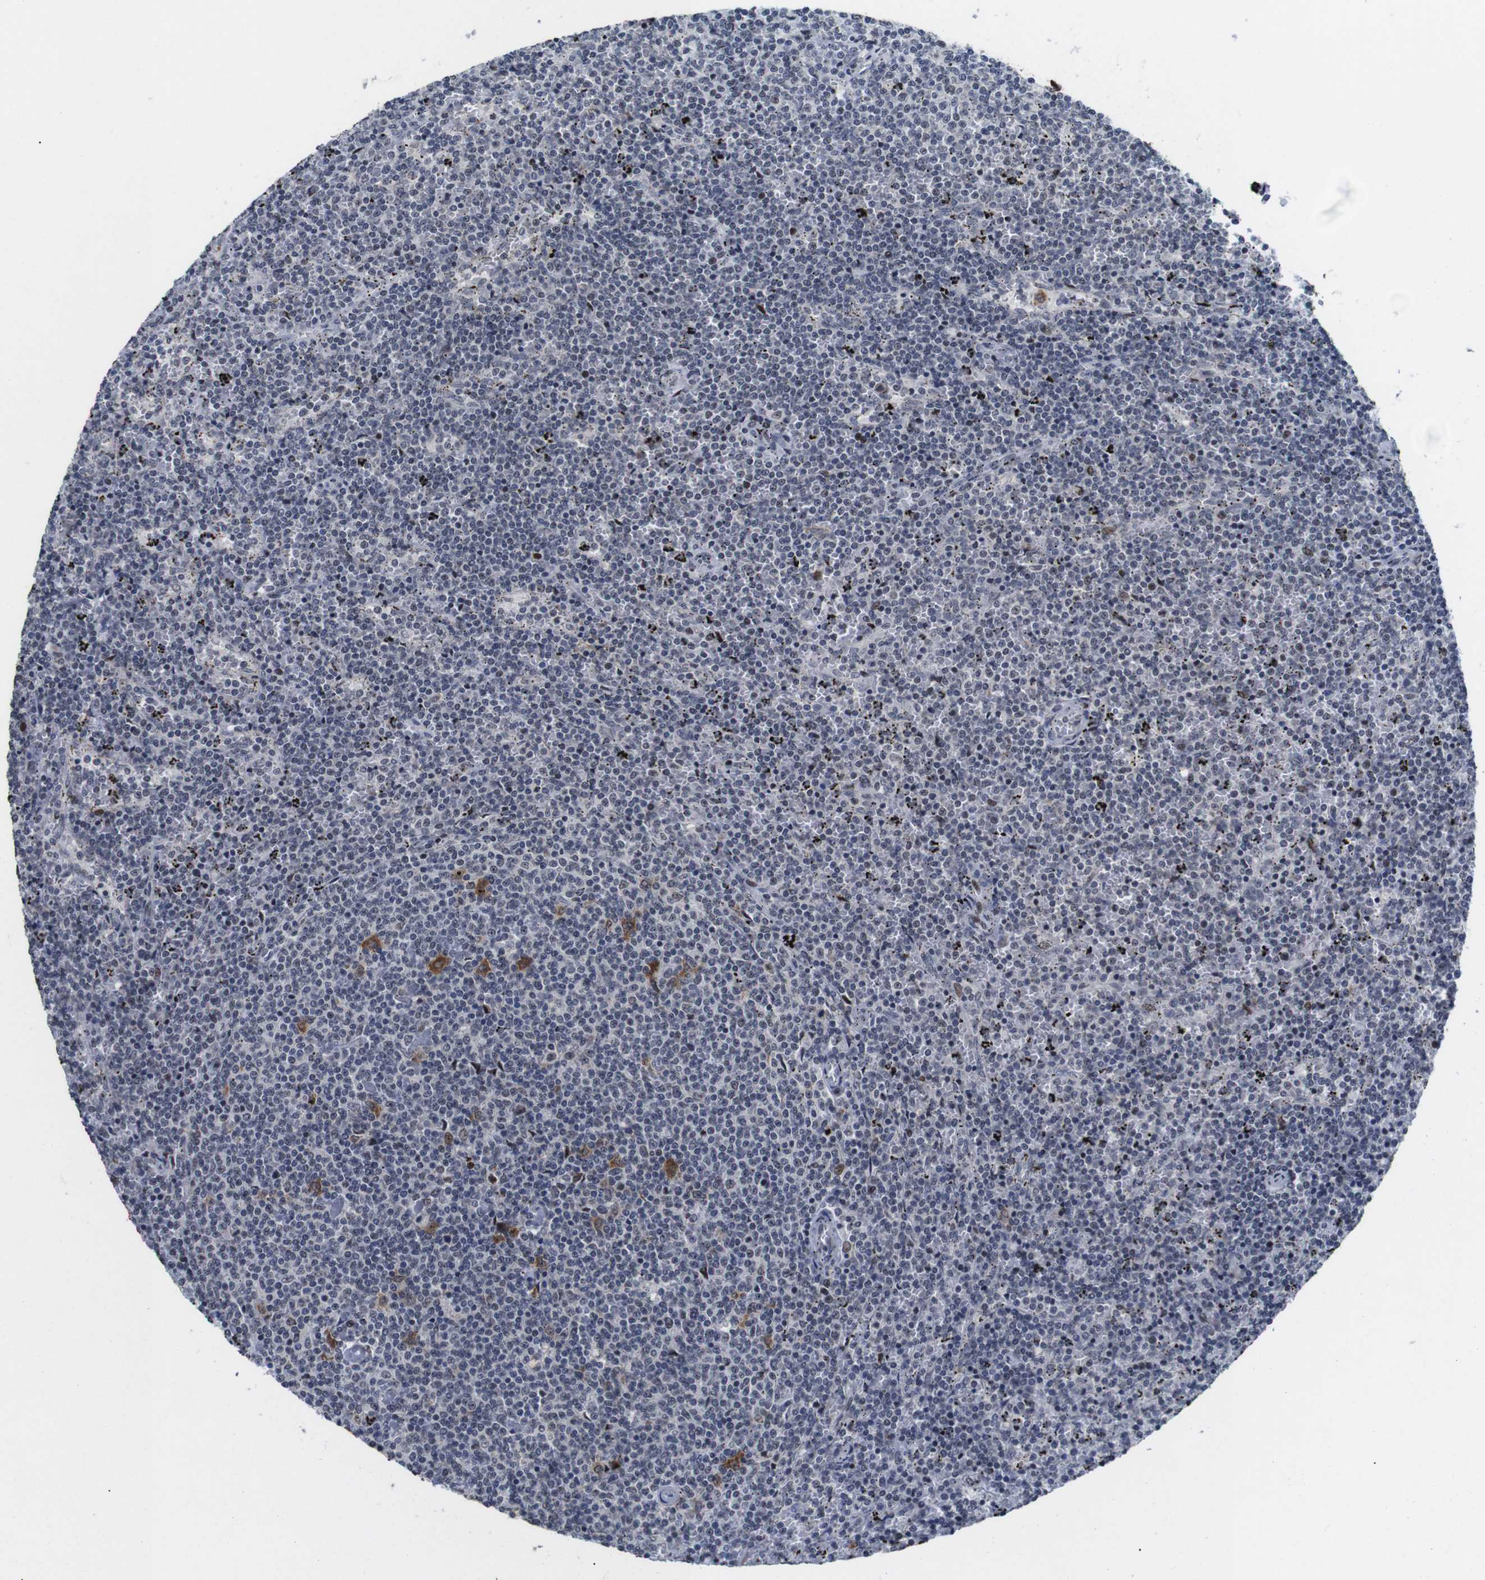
{"staining": {"intensity": "negative", "quantity": "none", "location": "none"}, "tissue": "lymphoma", "cell_type": "Tumor cells", "image_type": "cancer", "snomed": [{"axis": "morphology", "description": "Malignant lymphoma, non-Hodgkin's type, Low grade"}, {"axis": "topography", "description": "Spleen"}], "caption": "A micrograph of malignant lymphoma, non-Hodgkin's type (low-grade) stained for a protein reveals no brown staining in tumor cells.", "gene": "EIF4G1", "patient": {"sex": "female", "age": 50}}